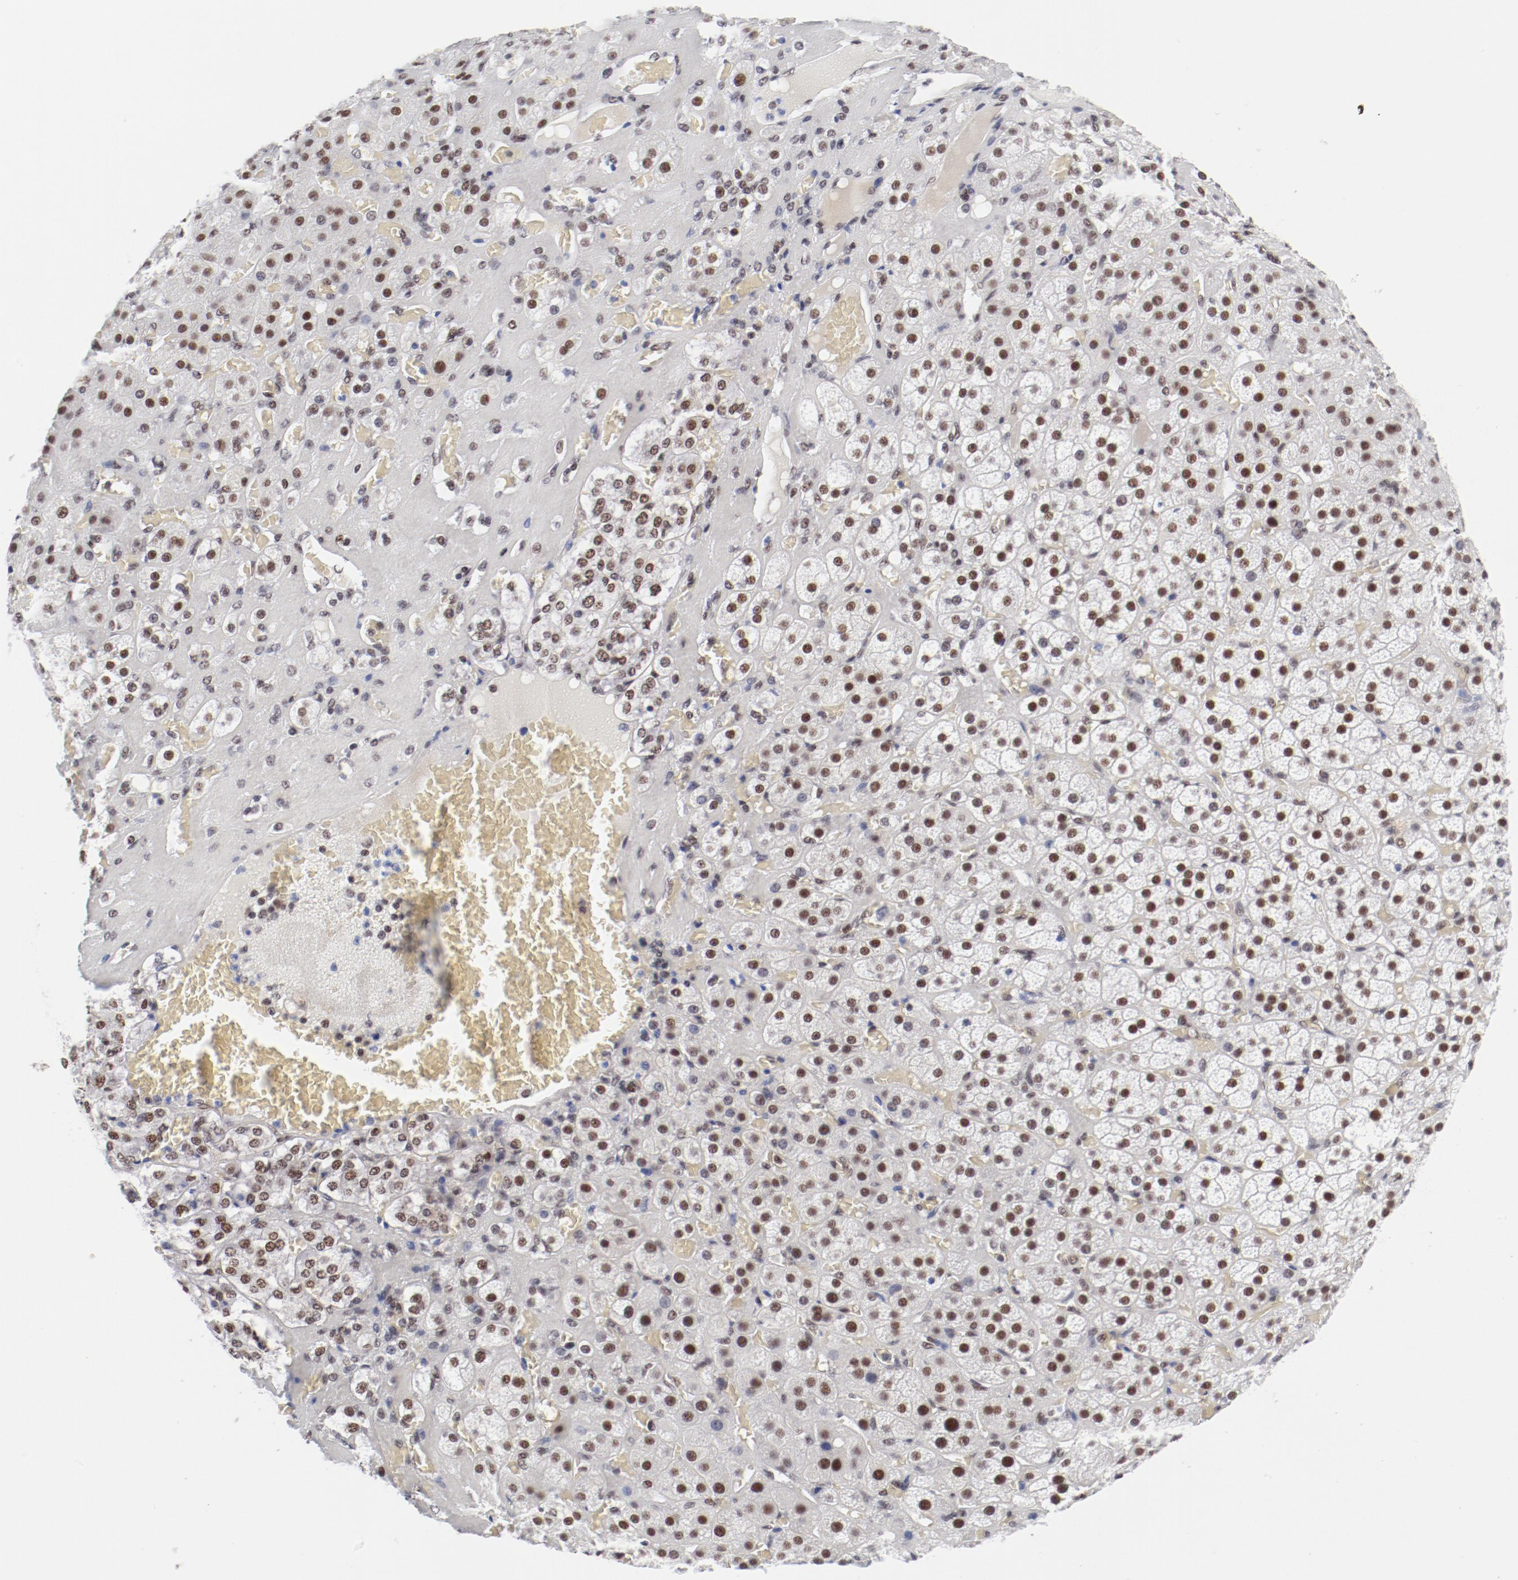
{"staining": {"intensity": "strong", "quantity": ">75%", "location": "nuclear"}, "tissue": "adrenal gland", "cell_type": "Glandular cells", "image_type": "normal", "snomed": [{"axis": "morphology", "description": "Normal tissue, NOS"}, {"axis": "topography", "description": "Adrenal gland"}], "caption": "A histopathology image of human adrenal gland stained for a protein shows strong nuclear brown staining in glandular cells.", "gene": "ATF2", "patient": {"sex": "female", "age": 71}}